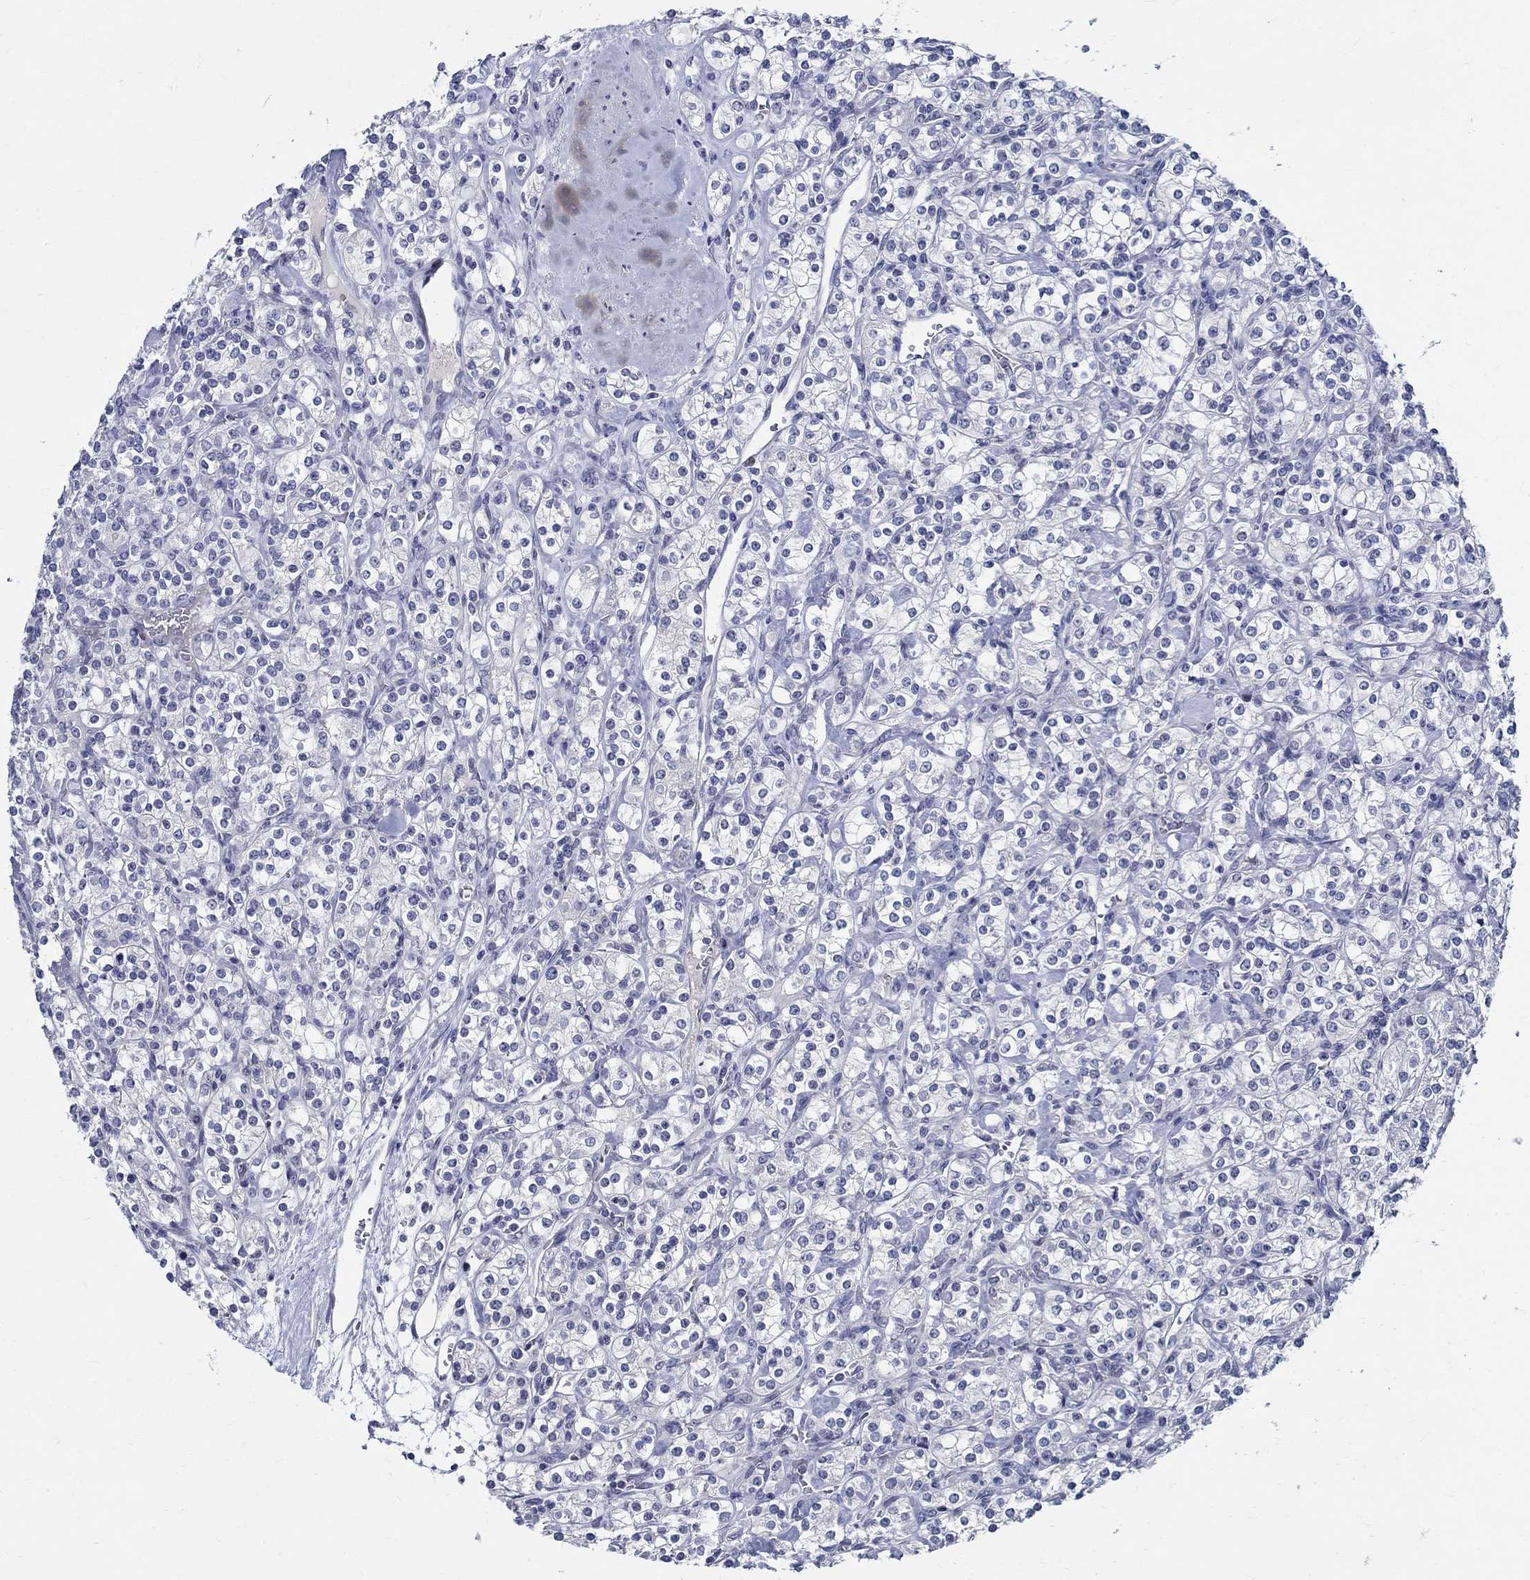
{"staining": {"intensity": "negative", "quantity": "none", "location": "none"}, "tissue": "renal cancer", "cell_type": "Tumor cells", "image_type": "cancer", "snomed": [{"axis": "morphology", "description": "Adenocarcinoma, NOS"}, {"axis": "topography", "description": "Kidney"}], "caption": "IHC photomicrograph of human renal cancer (adenocarcinoma) stained for a protein (brown), which shows no positivity in tumor cells.", "gene": "CETN1", "patient": {"sex": "male", "age": 77}}